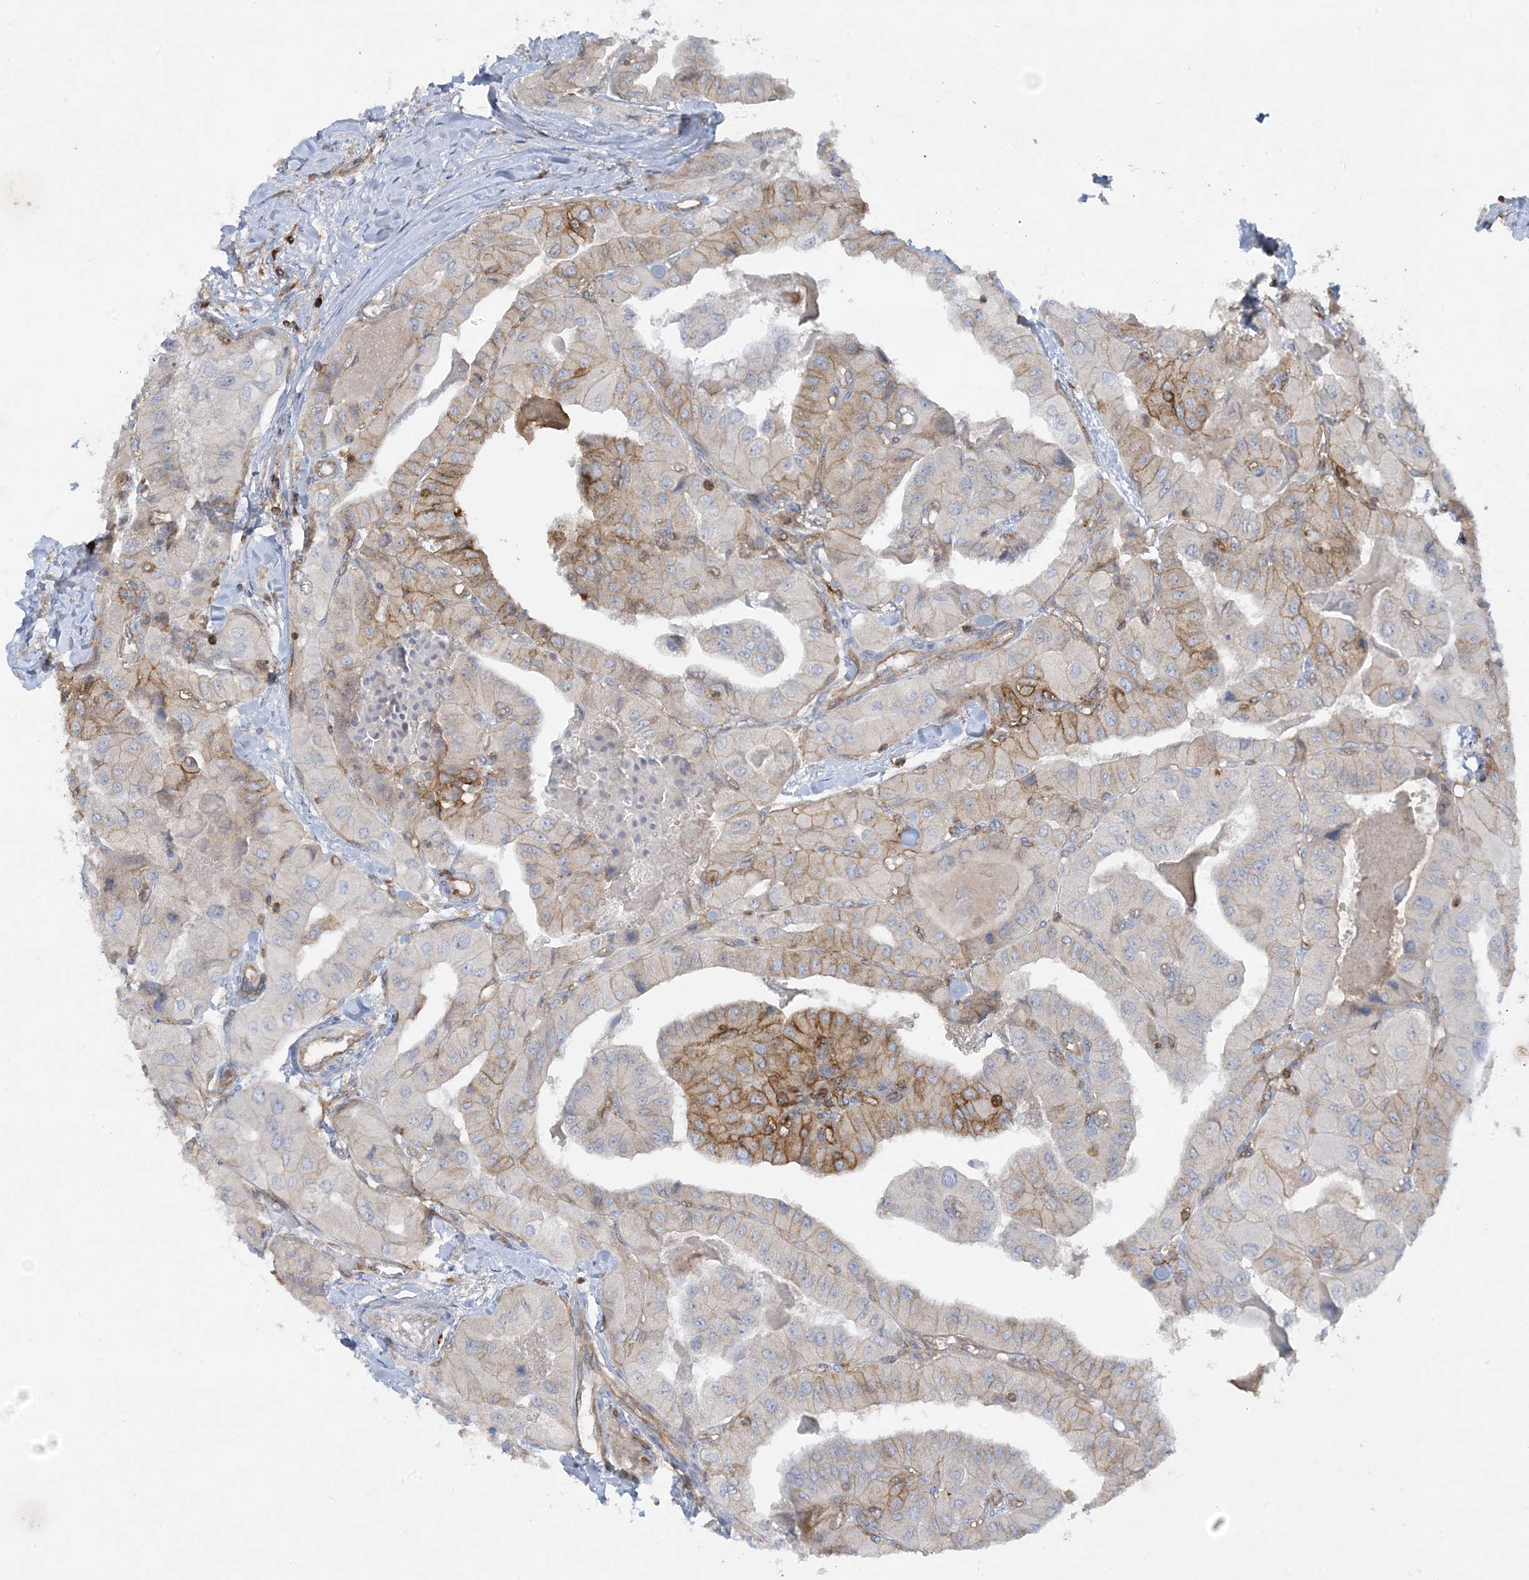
{"staining": {"intensity": "moderate", "quantity": "<25%", "location": "cytoplasmic/membranous"}, "tissue": "thyroid cancer", "cell_type": "Tumor cells", "image_type": "cancer", "snomed": [{"axis": "morphology", "description": "Papillary adenocarcinoma, NOS"}, {"axis": "topography", "description": "Thyroid gland"}], "caption": "Approximately <25% of tumor cells in papillary adenocarcinoma (thyroid) display moderate cytoplasmic/membranous protein staining as visualized by brown immunohistochemical staining.", "gene": "HLA-E", "patient": {"sex": "female", "age": 59}}